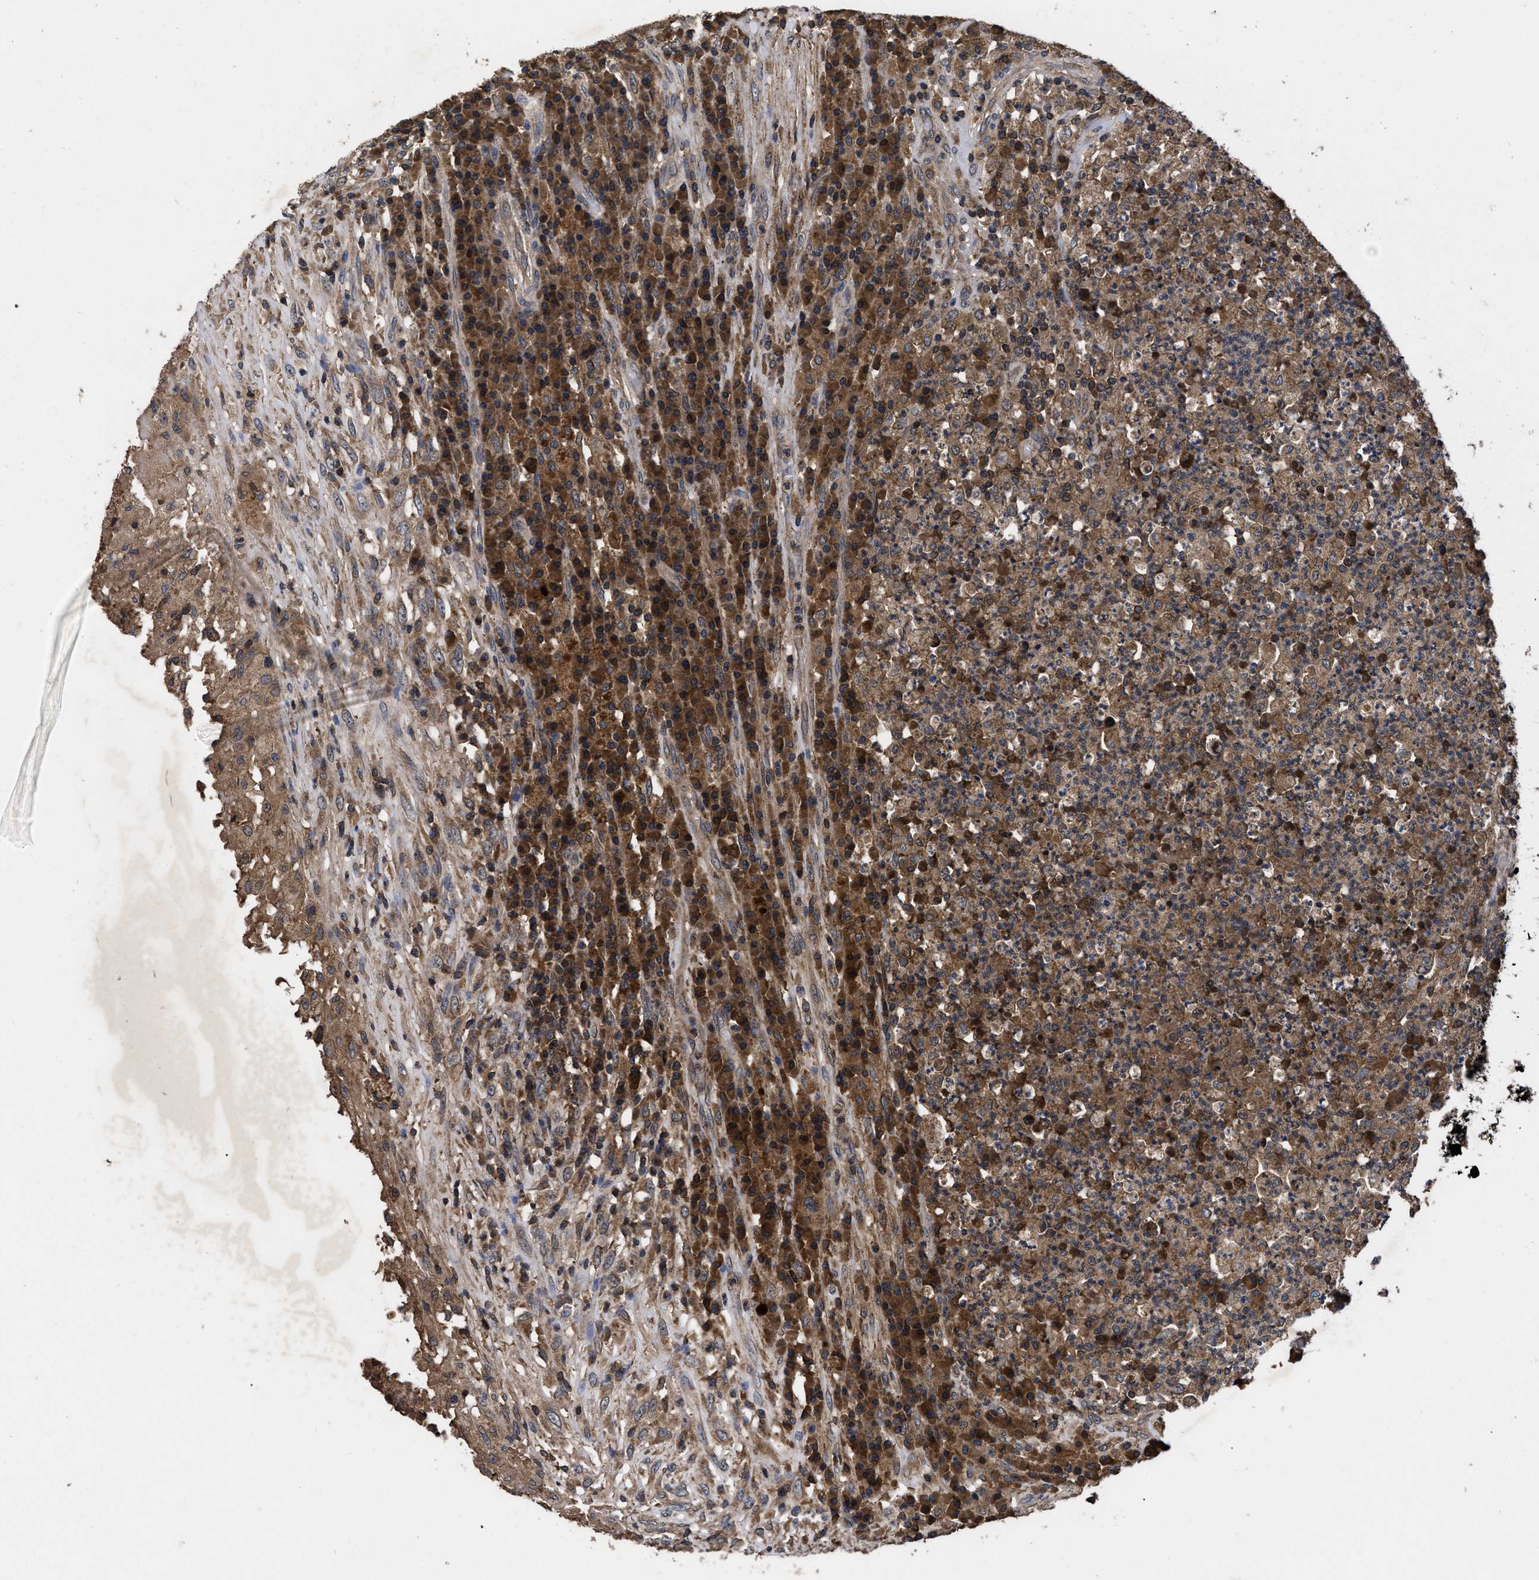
{"staining": {"intensity": "moderate", "quantity": ">75%", "location": "cytoplasmic/membranous"}, "tissue": "testis cancer", "cell_type": "Tumor cells", "image_type": "cancer", "snomed": [{"axis": "morphology", "description": "Necrosis, NOS"}, {"axis": "morphology", "description": "Carcinoma, Embryonal, NOS"}, {"axis": "topography", "description": "Testis"}], "caption": "Protein staining of testis cancer tissue shows moderate cytoplasmic/membranous expression in approximately >75% of tumor cells.", "gene": "LRRC3", "patient": {"sex": "male", "age": 19}}